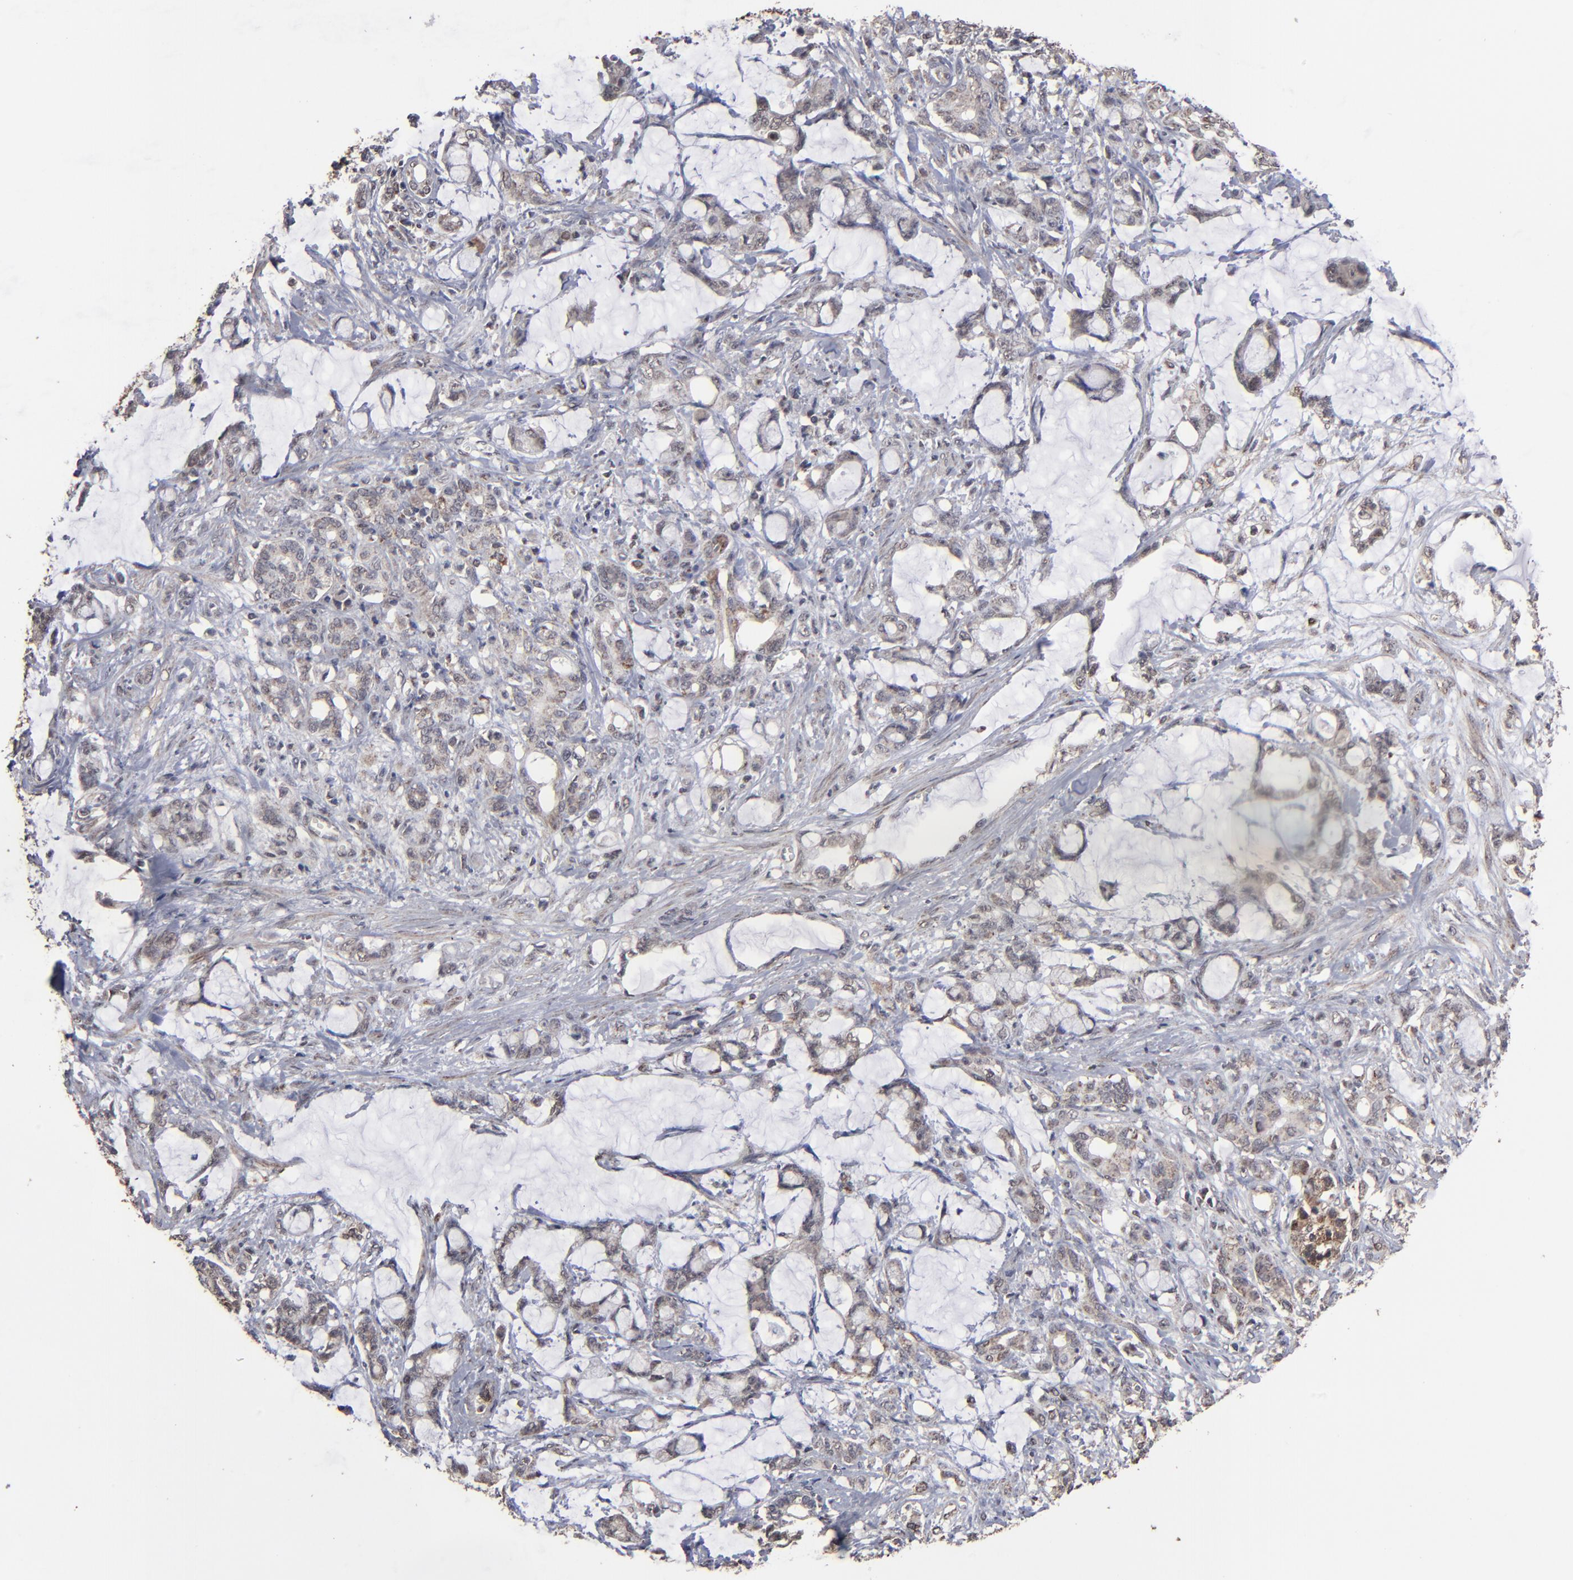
{"staining": {"intensity": "weak", "quantity": "<25%", "location": "cytoplasmic/membranous"}, "tissue": "pancreatic cancer", "cell_type": "Tumor cells", "image_type": "cancer", "snomed": [{"axis": "morphology", "description": "Adenocarcinoma, NOS"}, {"axis": "topography", "description": "Pancreas"}], "caption": "Immunohistochemistry of human pancreatic cancer reveals no expression in tumor cells. (DAB IHC with hematoxylin counter stain).", "gene": "BNIP3", "patient": {"sex": "female", "age": 73}}